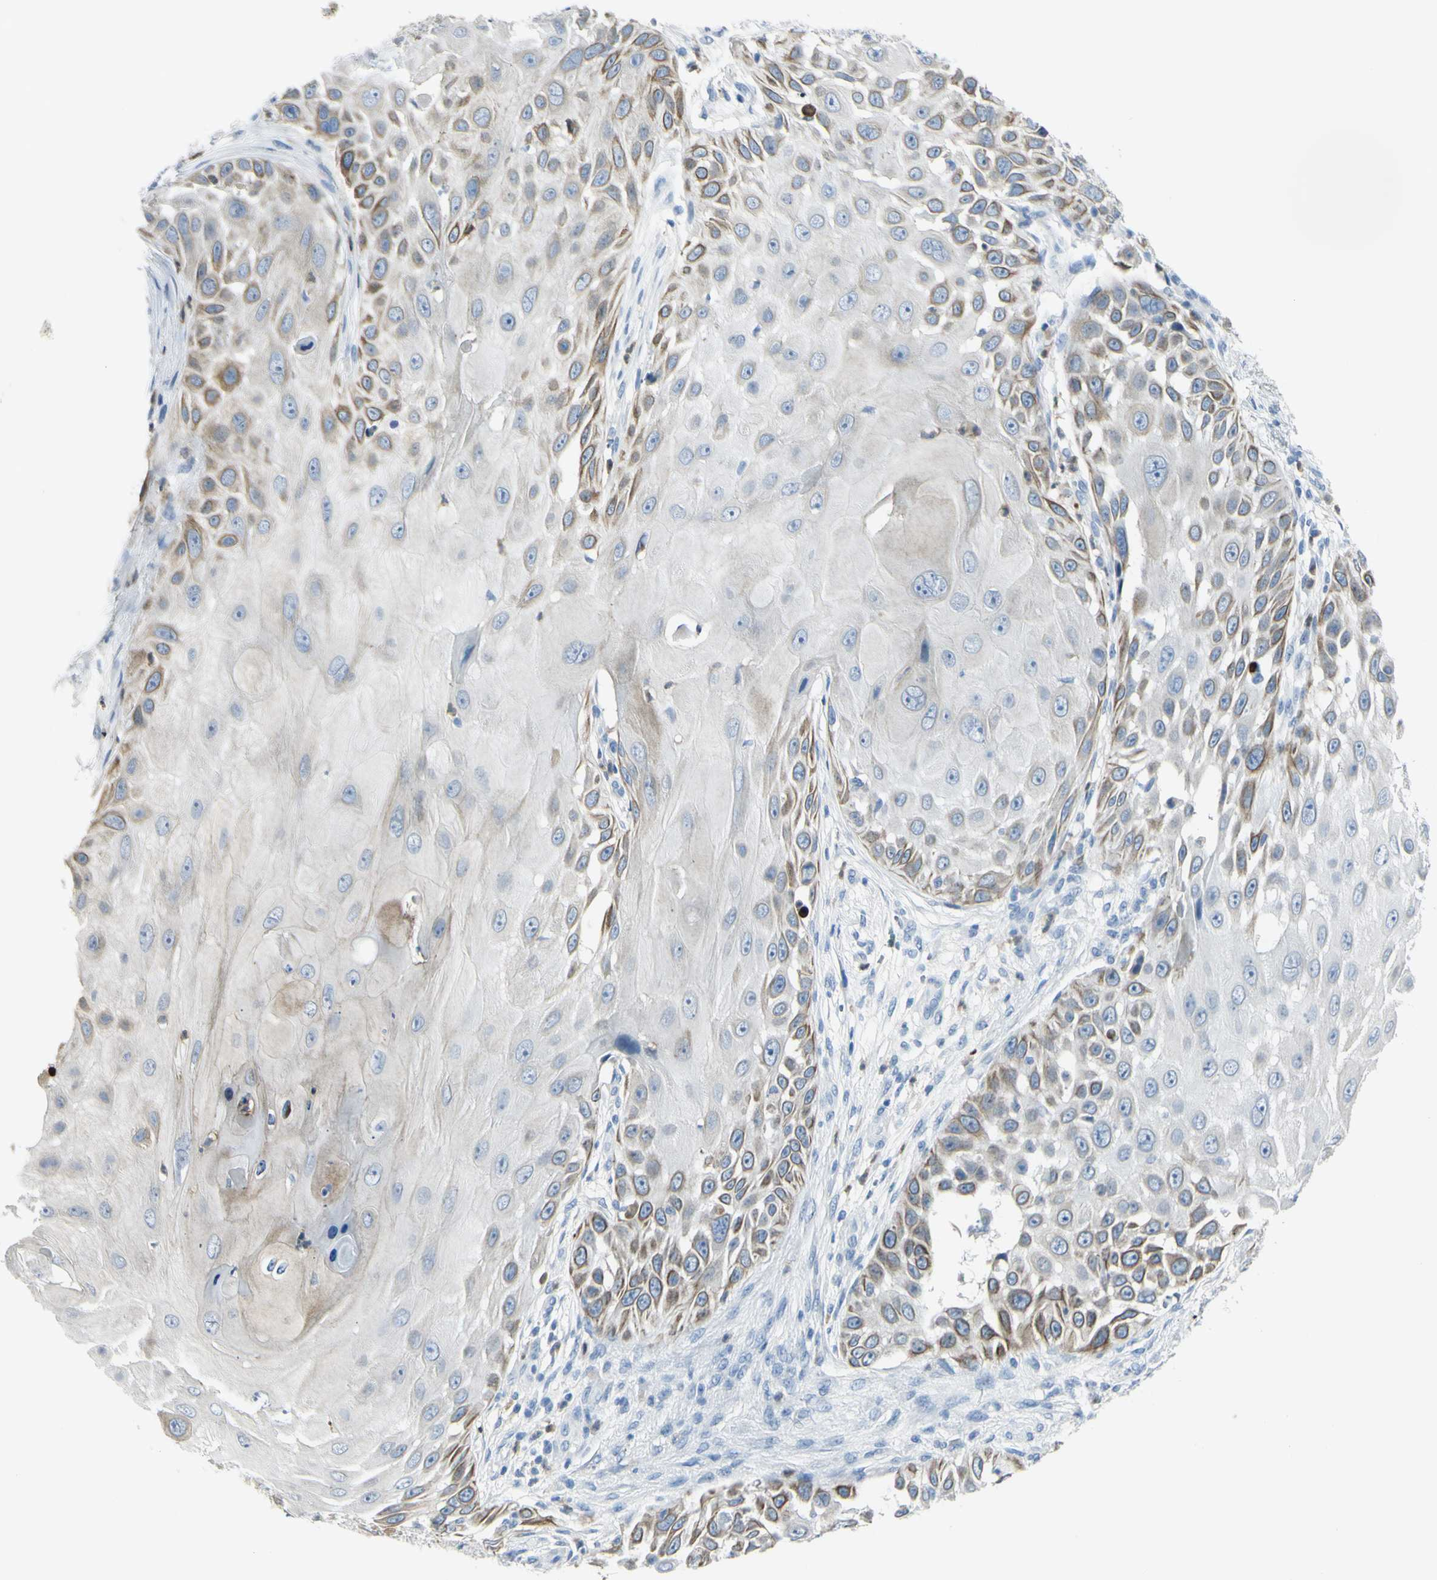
{"staining": {"intensity": "moderate", "quantity": "<25%", "location": "cytoplasmic/membranous,nuclear"}, "tissue": "skin cancer", "cell_type": "Tumor cells", "image_type": "cancer", "snomed": [{"axis": "morphology", "description": "Squamous cell carcinoma, NOS"}, {"axis": "topography", "description": "Skin"}], "caption": "IHC histopathology image of human squamous cell carcinoma (skin) stained for a protein (brown), which displays low levels of moderate cytoplasmic/membranous and nuclear expression in about <25% of tumor cells.", "gene": "ZNF557", "patient": {"sex": "female", "age": 44}}